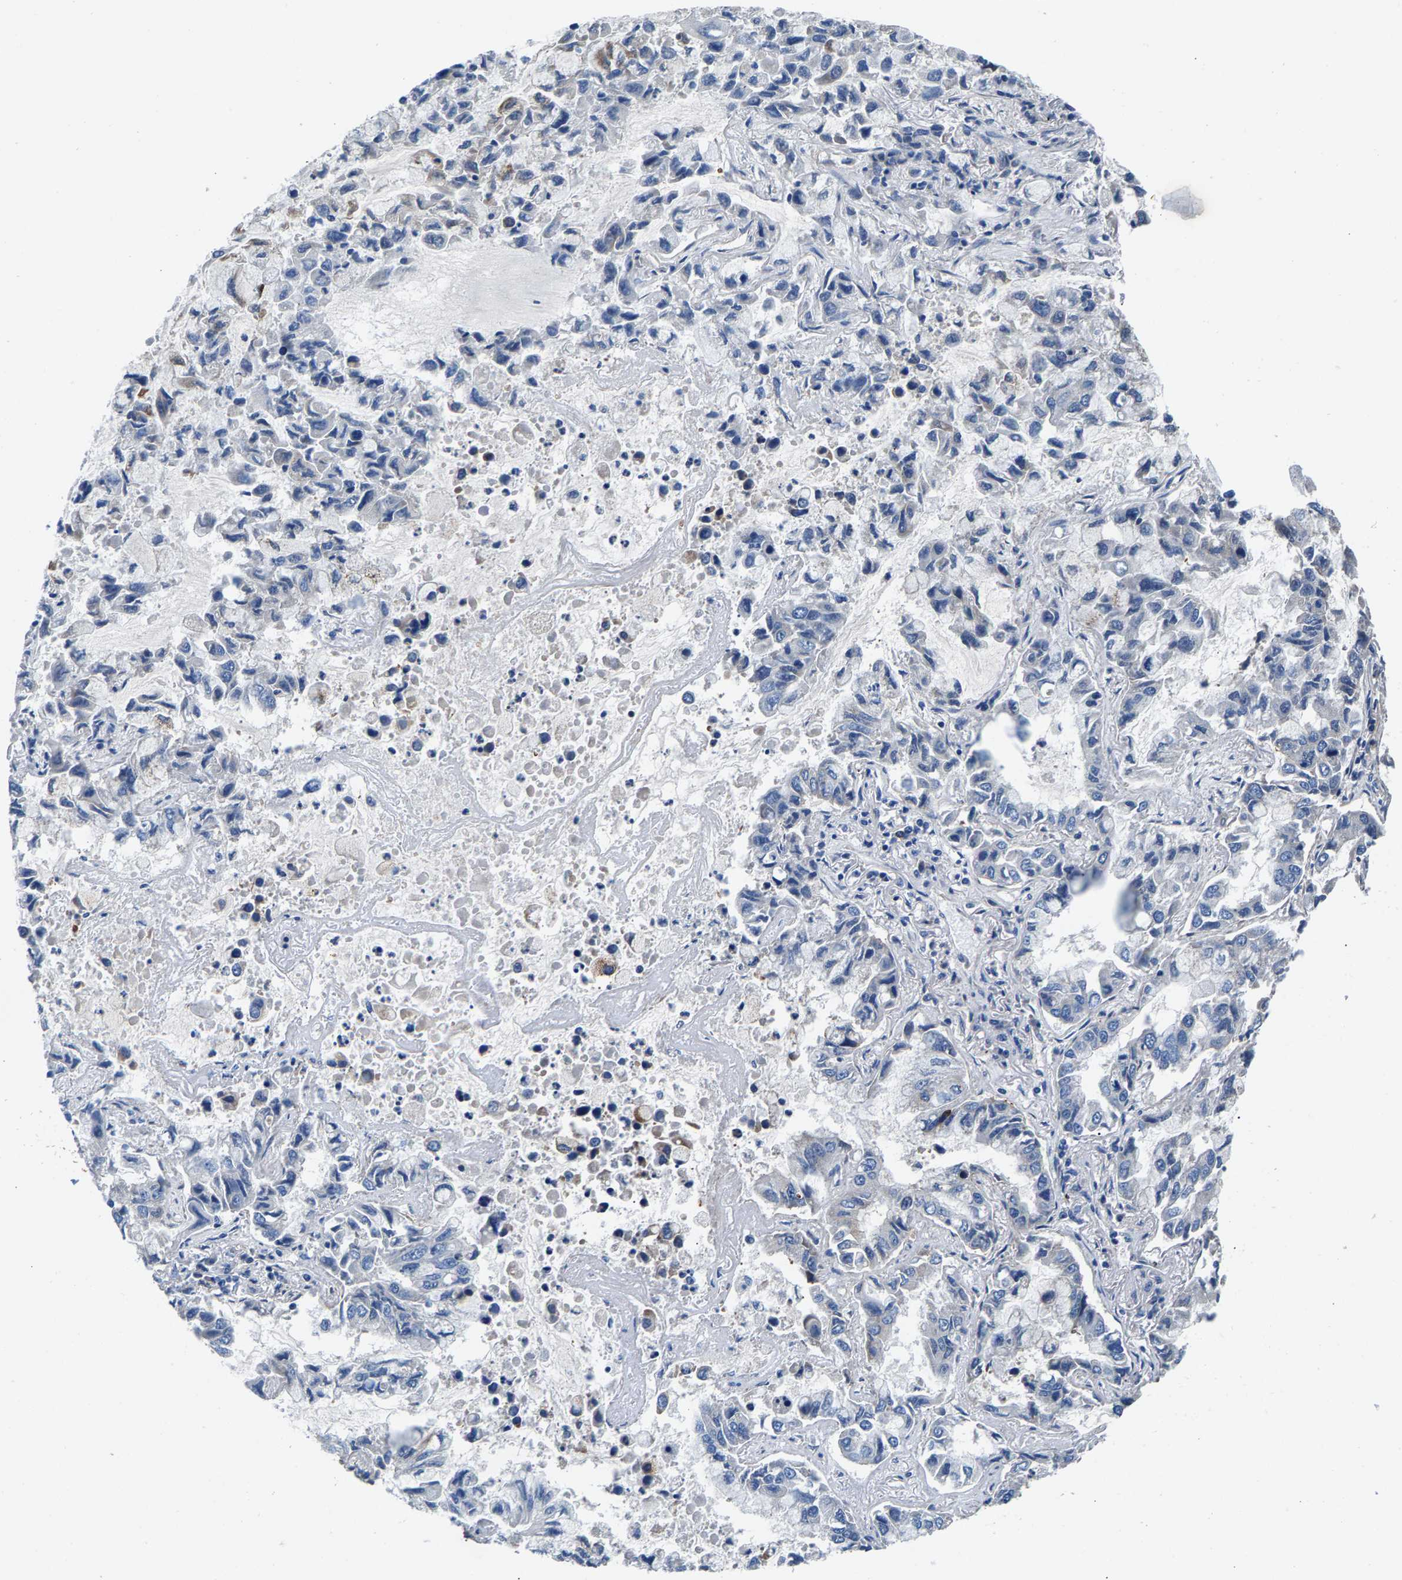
{"staining": {"intensity": "negative", "quantity": "none", "location": "none"}, "tissue": "lung cancer", "cell_type": "Tumor cells", "image_type": "cancer", "snomed": [{"axis": "morphology", "description": "Adenocarcinoma, NOS"}, {"axis": "topography", "description": "Lung"}], "caption": "DAB immunohistochemical staining of lung cancer (adenocarcinoma) exhibits no significant positivity in tumor cells.", "gene": "CDRT4", "patient": {"sex": "male", "age": 64}}